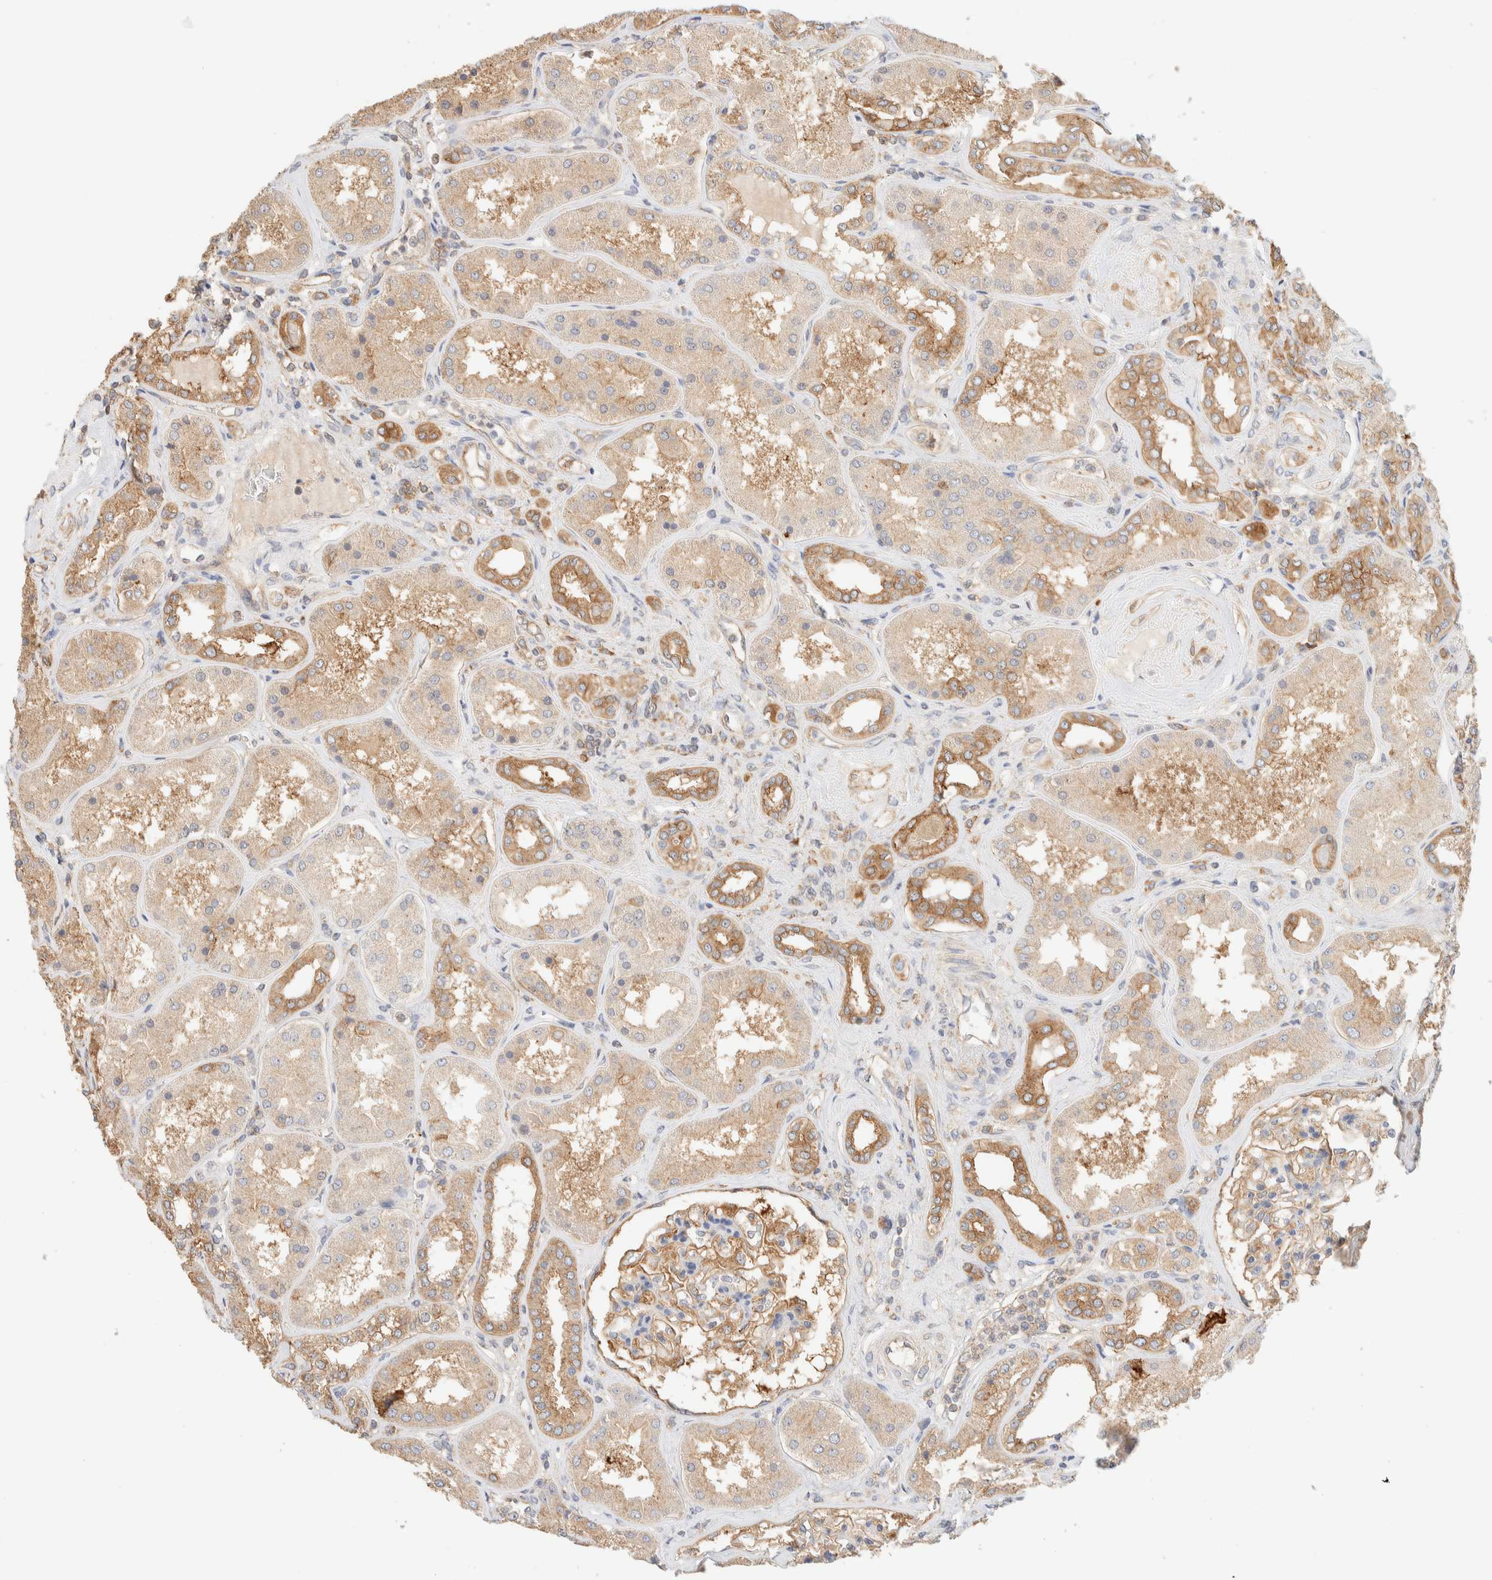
{"staining": {"intensity": "moderate", "quantity": ">75%", "location": "cytoplasmic/membranous"}, "tissue": "kidney", "cell_type": "Cells in glomeruli", "image_type": "normal", "snomed": [{"axis": "morphology", "description": "Normal tissue, NOS"}, {"axis": "topography", "description": "Kidney"}], "caption": "Moderate cytoplasmic/membranous expression is seen in approximately >75% of cells in glomeruli in benign kidney. (DAB IHC, brown staining for protein, blue staining for nuclei).", "gene": "TBC1D8B", "patient": {"sex": "female", "age": 56}}